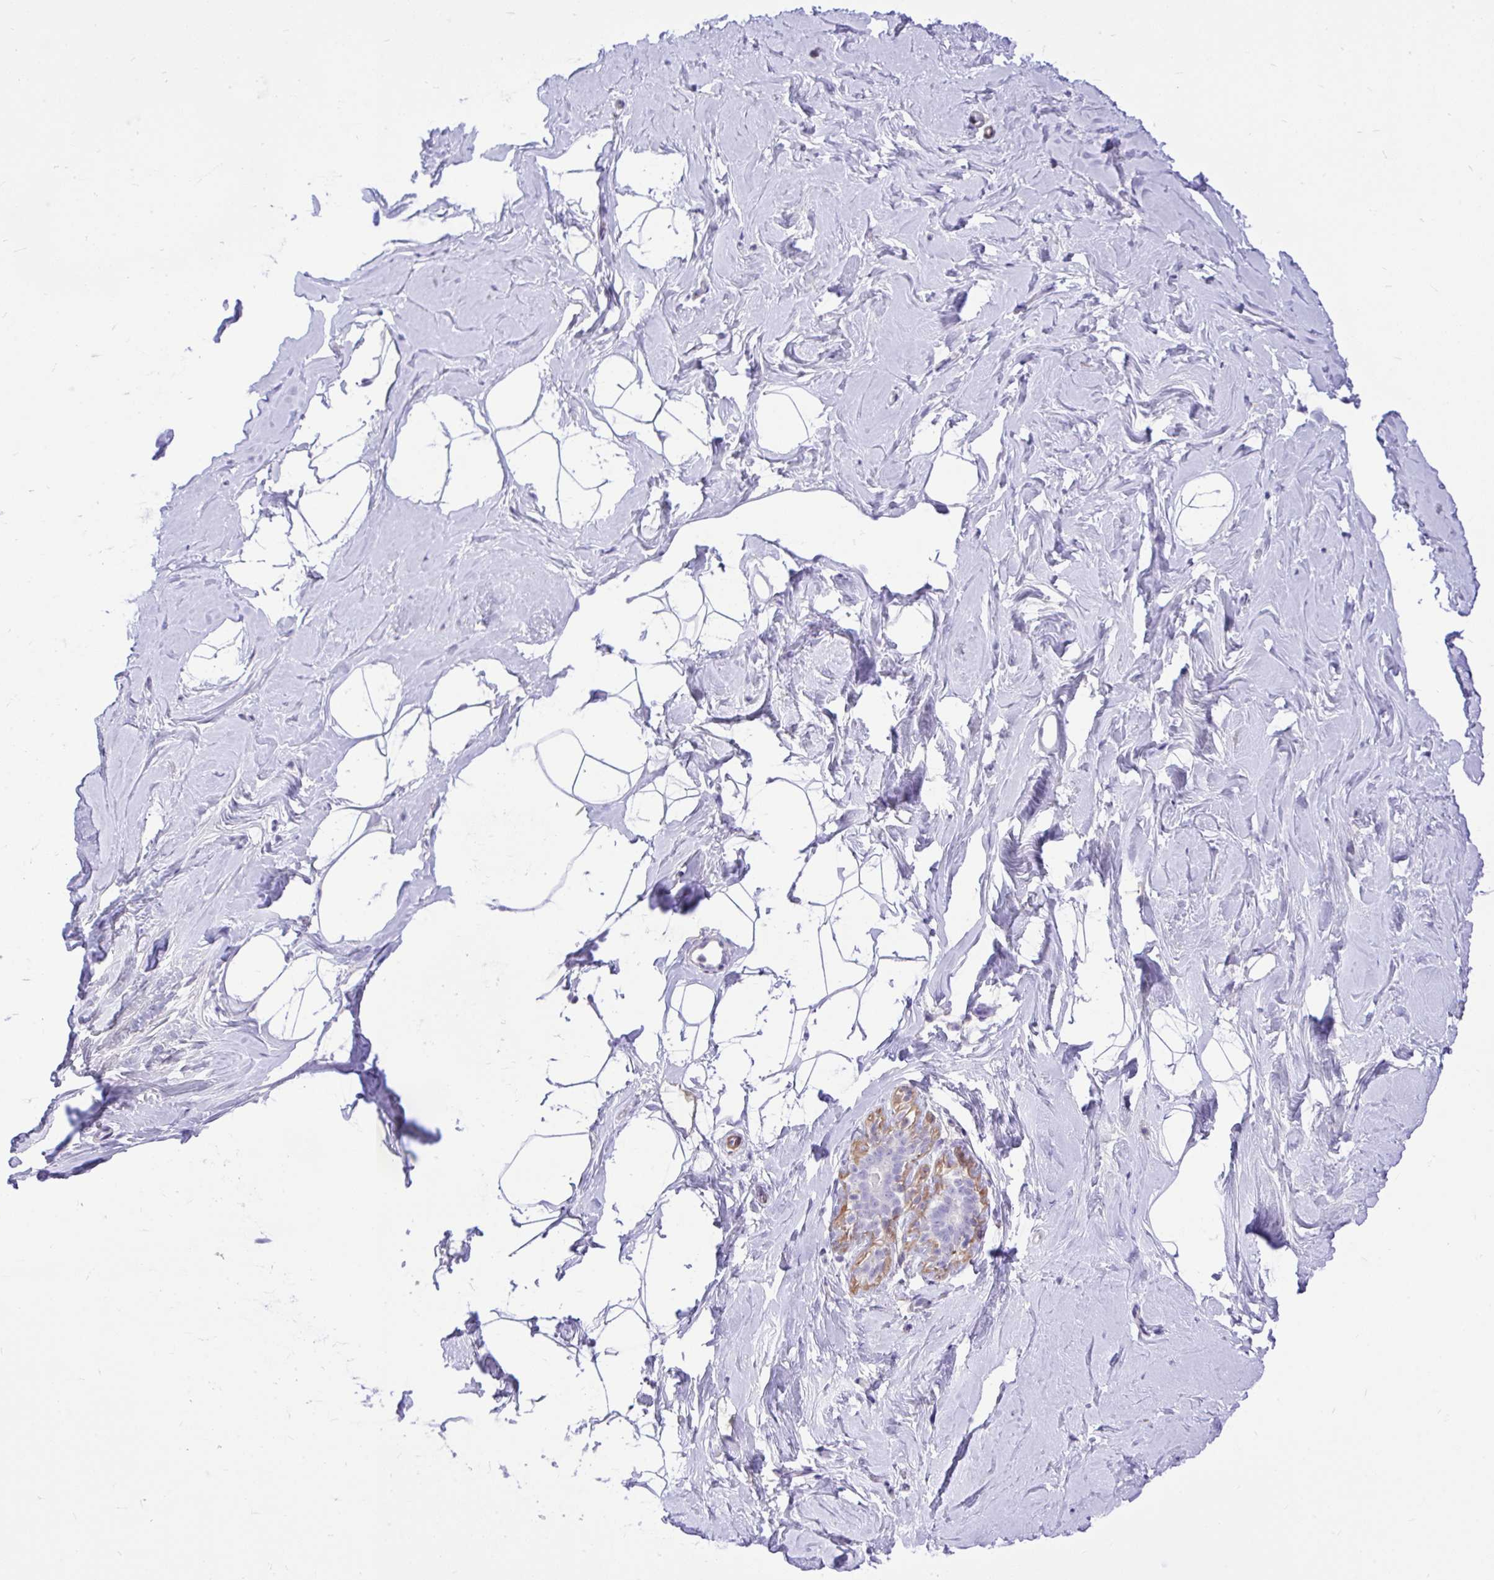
{"staining": {"intensity": "negative", "quantity": "none", "location": "none"}, "tissue": "breast", "cell_type": "Adipocytes", "image_type": "normal", "snomed": [{"axis": "morphology", "description": "Normal tissue, NOS"}, {"axis": "topography", "description": "Breast"}], "caption": "Immunohistochemical staining of benign human breast exhibits no significant expression in adipocytes. (DAB immunohistochemistry (IHC), high magnification).", "gene": "TLR7", "patient": {"sex": "female", "age": 32}}